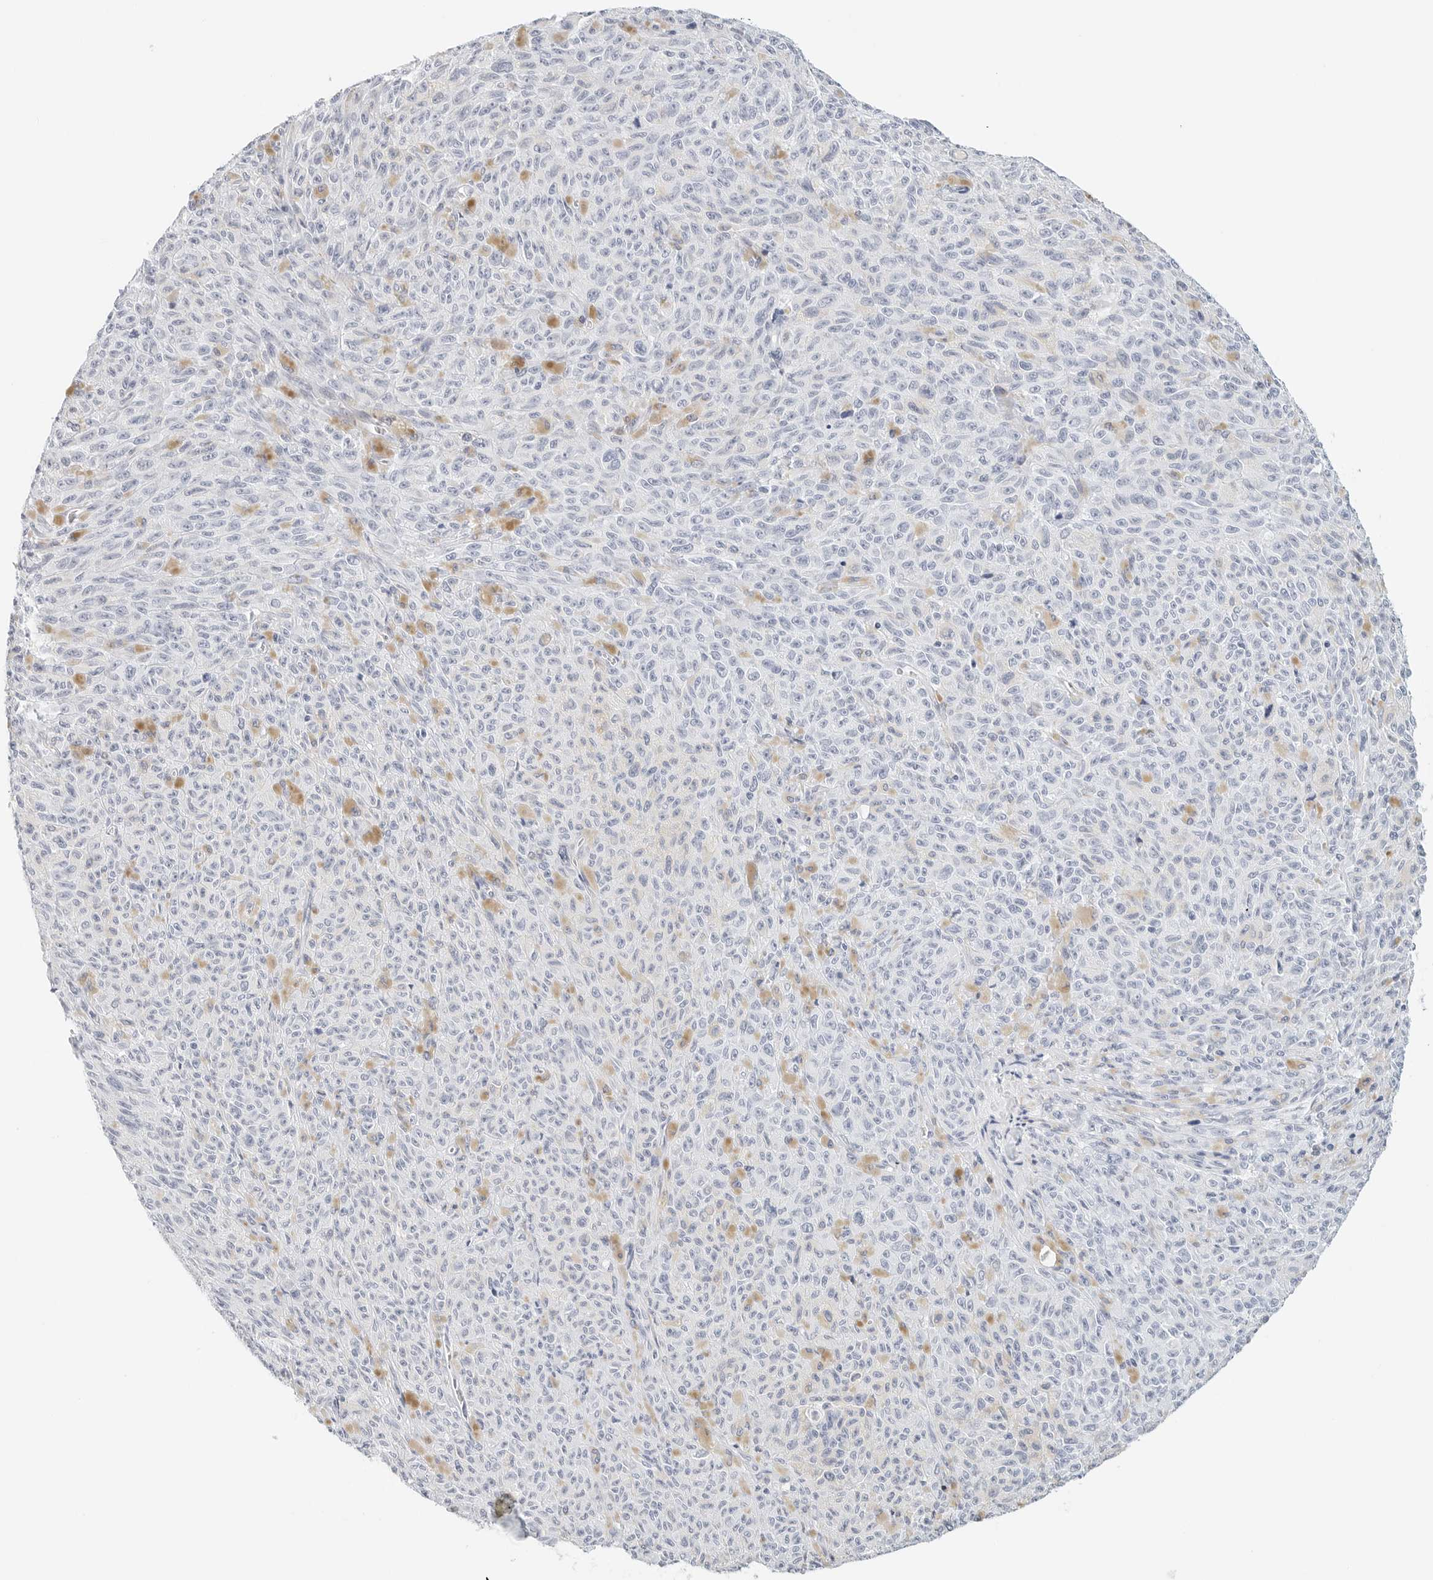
{"staining": {"intensity": "negative", "quantity": "none", "location": "none"}, "tissue": "melanoma", "cell_type": "Tumor cells", "image_type": "cancer", "snomed": [{"axis": "morphology", "description": "Malignant melanoma, NOS"}, {"axis": "topography", "description": "Skin"}], "caption": "Immunohistochemistry (IHC) histopathology image of malignant melanoma stained for a protein (brown), which exhibits no positivity in tumor cells. The staining was performed using DAB (3,3'-diaminobenzidine) to visualize the protein expression in brown, while the nuclei were stained in blue with hematoxylin (Magnification: 20x).", "gene": "CD22", "patient": {"sex": "female", "age": 82}}